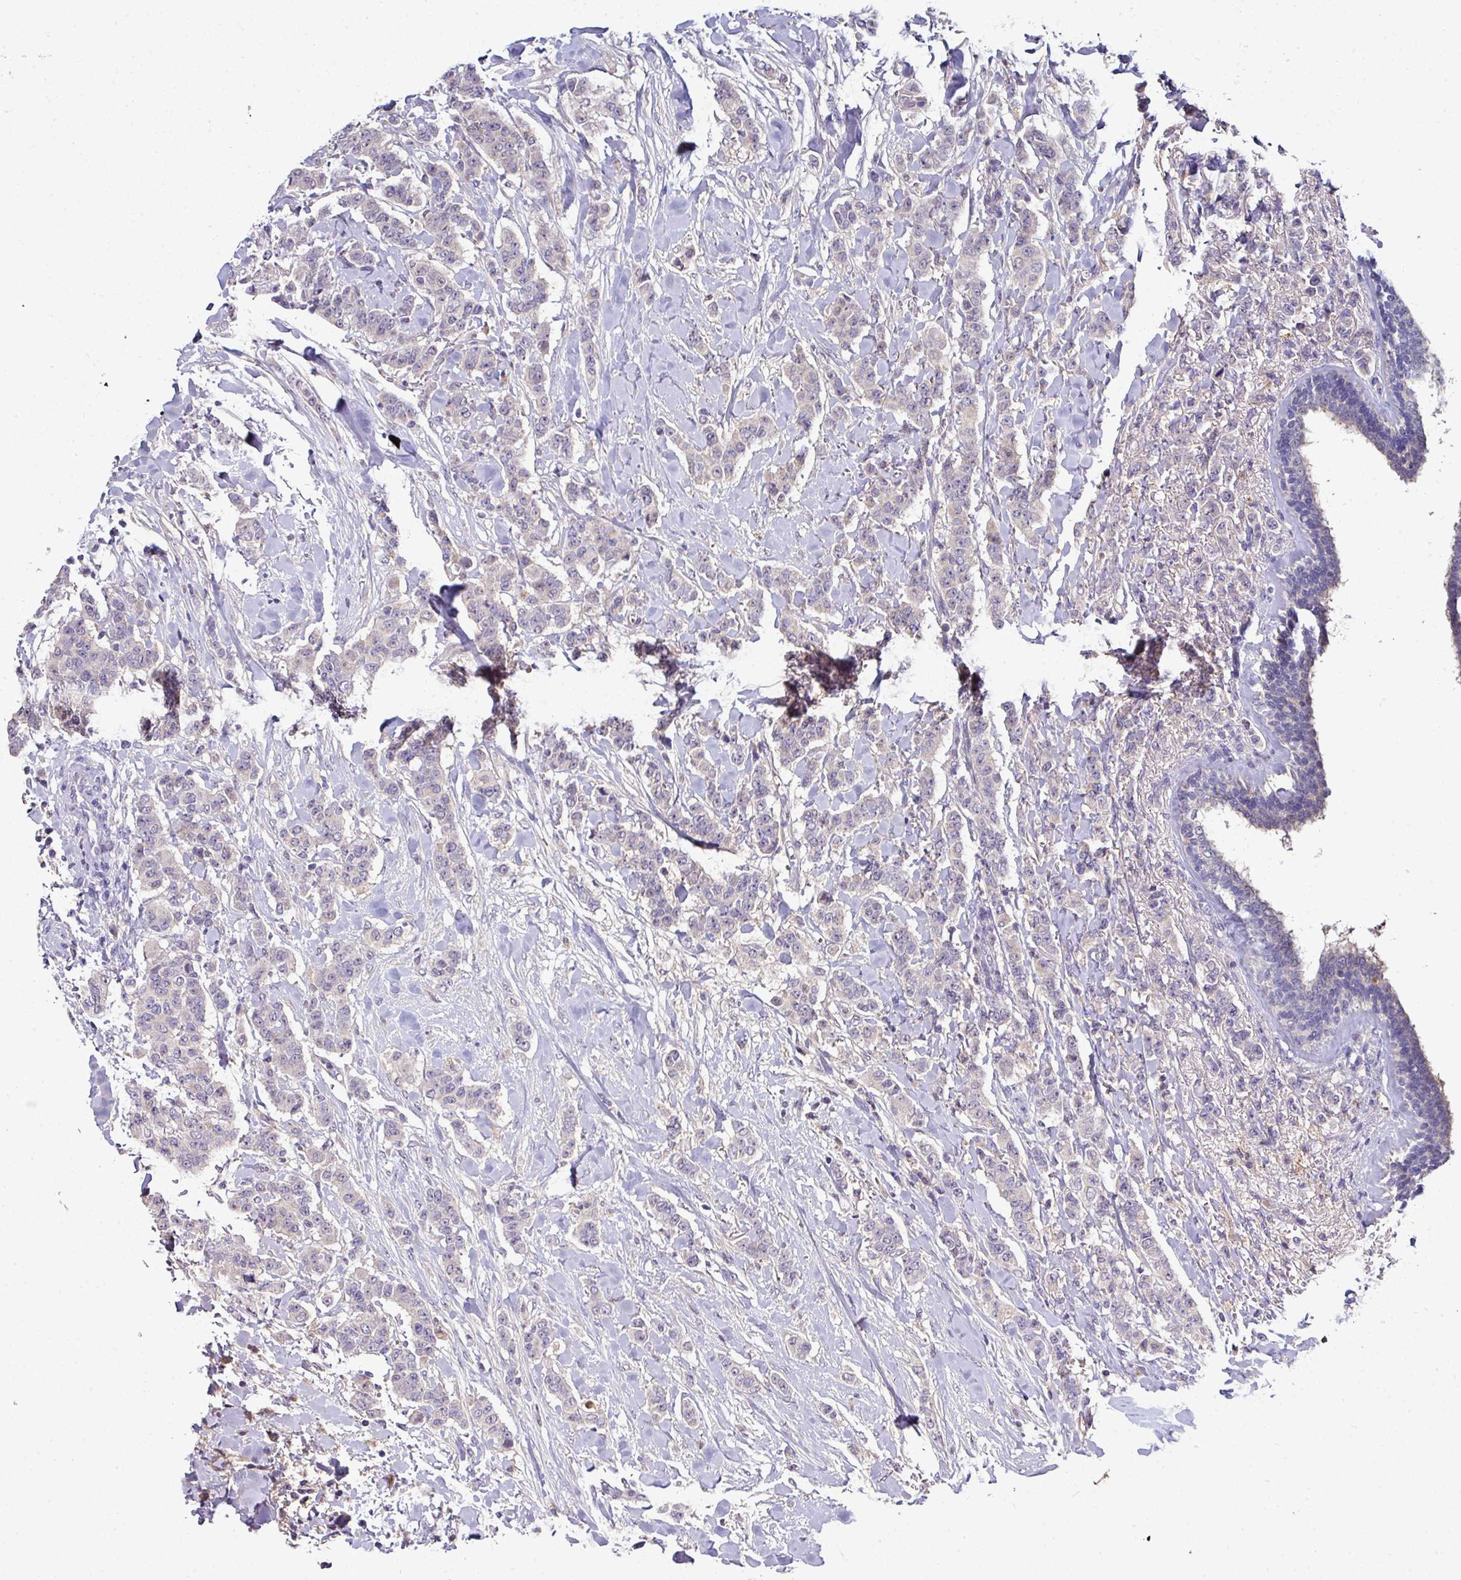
{"staining": {"intensity": "negative", "quantity": "none", "location": "none"}, "tissue": "breast cancer", "cell_type": "Tumor cells", "image_type": "cancer", "snomed": [{"axis": "morphology", "description": "Duct carcinoma"}, {"axis": "topography", "description": "Breast"}], "caption": "Immunohistochemical staining of intraductal carcinoma (breast) reveals no significant expression in tumor cells. (DAB (3,3'-diaminobenzidine) IHC visualized using brightfield microscopy, high magnification).", "gene": "AEBP2", "patient": {"sex": "female", "age": 40}}